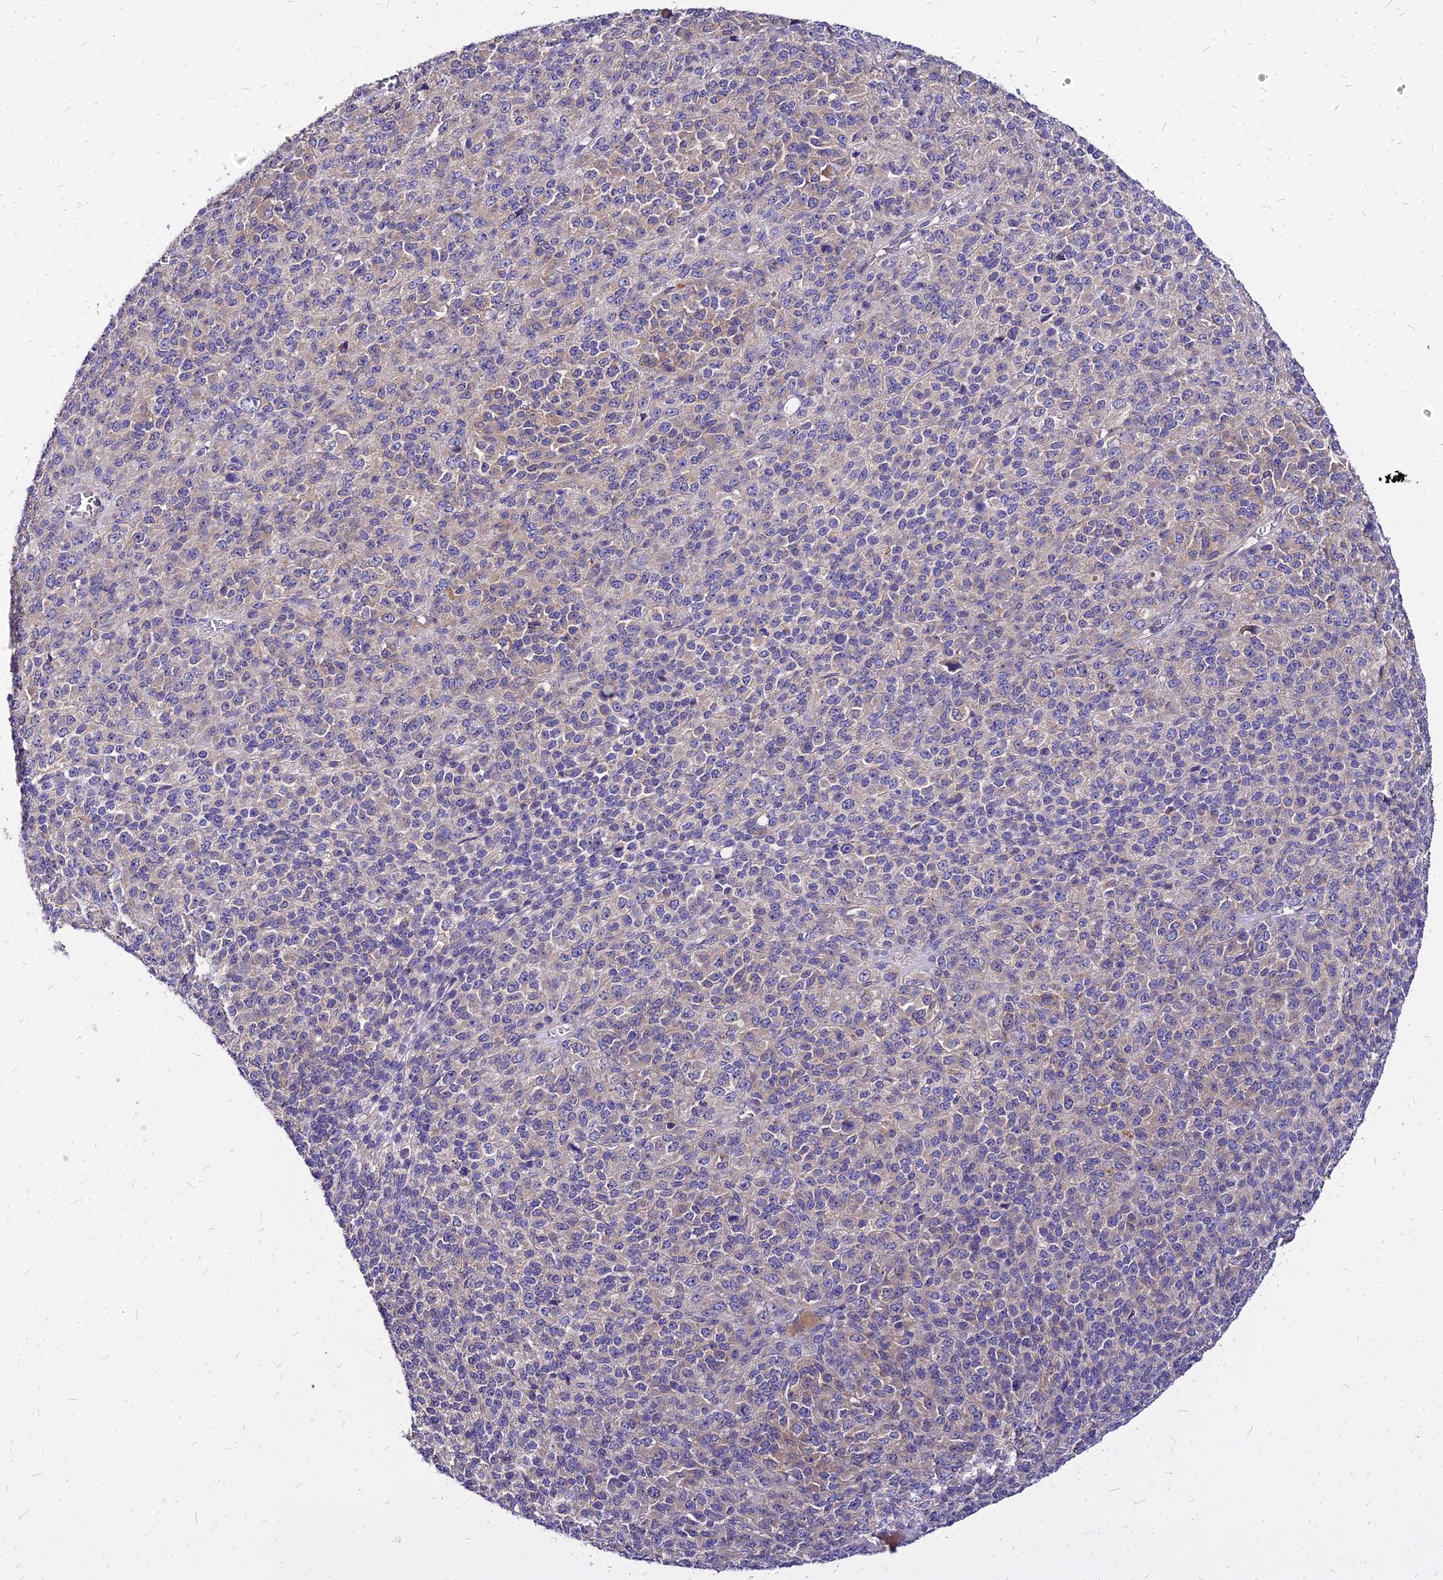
{"staining": {"intensity": "weak", "quantity": "<25%", "location": "cytoplasmic/membranous"}, "tissue": "melanoma", "cell_type": "Tumor cells", "image_type": "cancer", "snomed": [{"axis": "morphology", "description": "Malignant melanoma, Metastatic site"}, {"axis": "topography", "description": "Brain"}], "caption": "An image of melanoma stained for a protein shows no brown staining in tumor cells. (Brightfield microscopy of DAB immunohistochemistry at high magnification).", "gene": "COMMD10", "patient": {"sex": "female", "age": 56}}